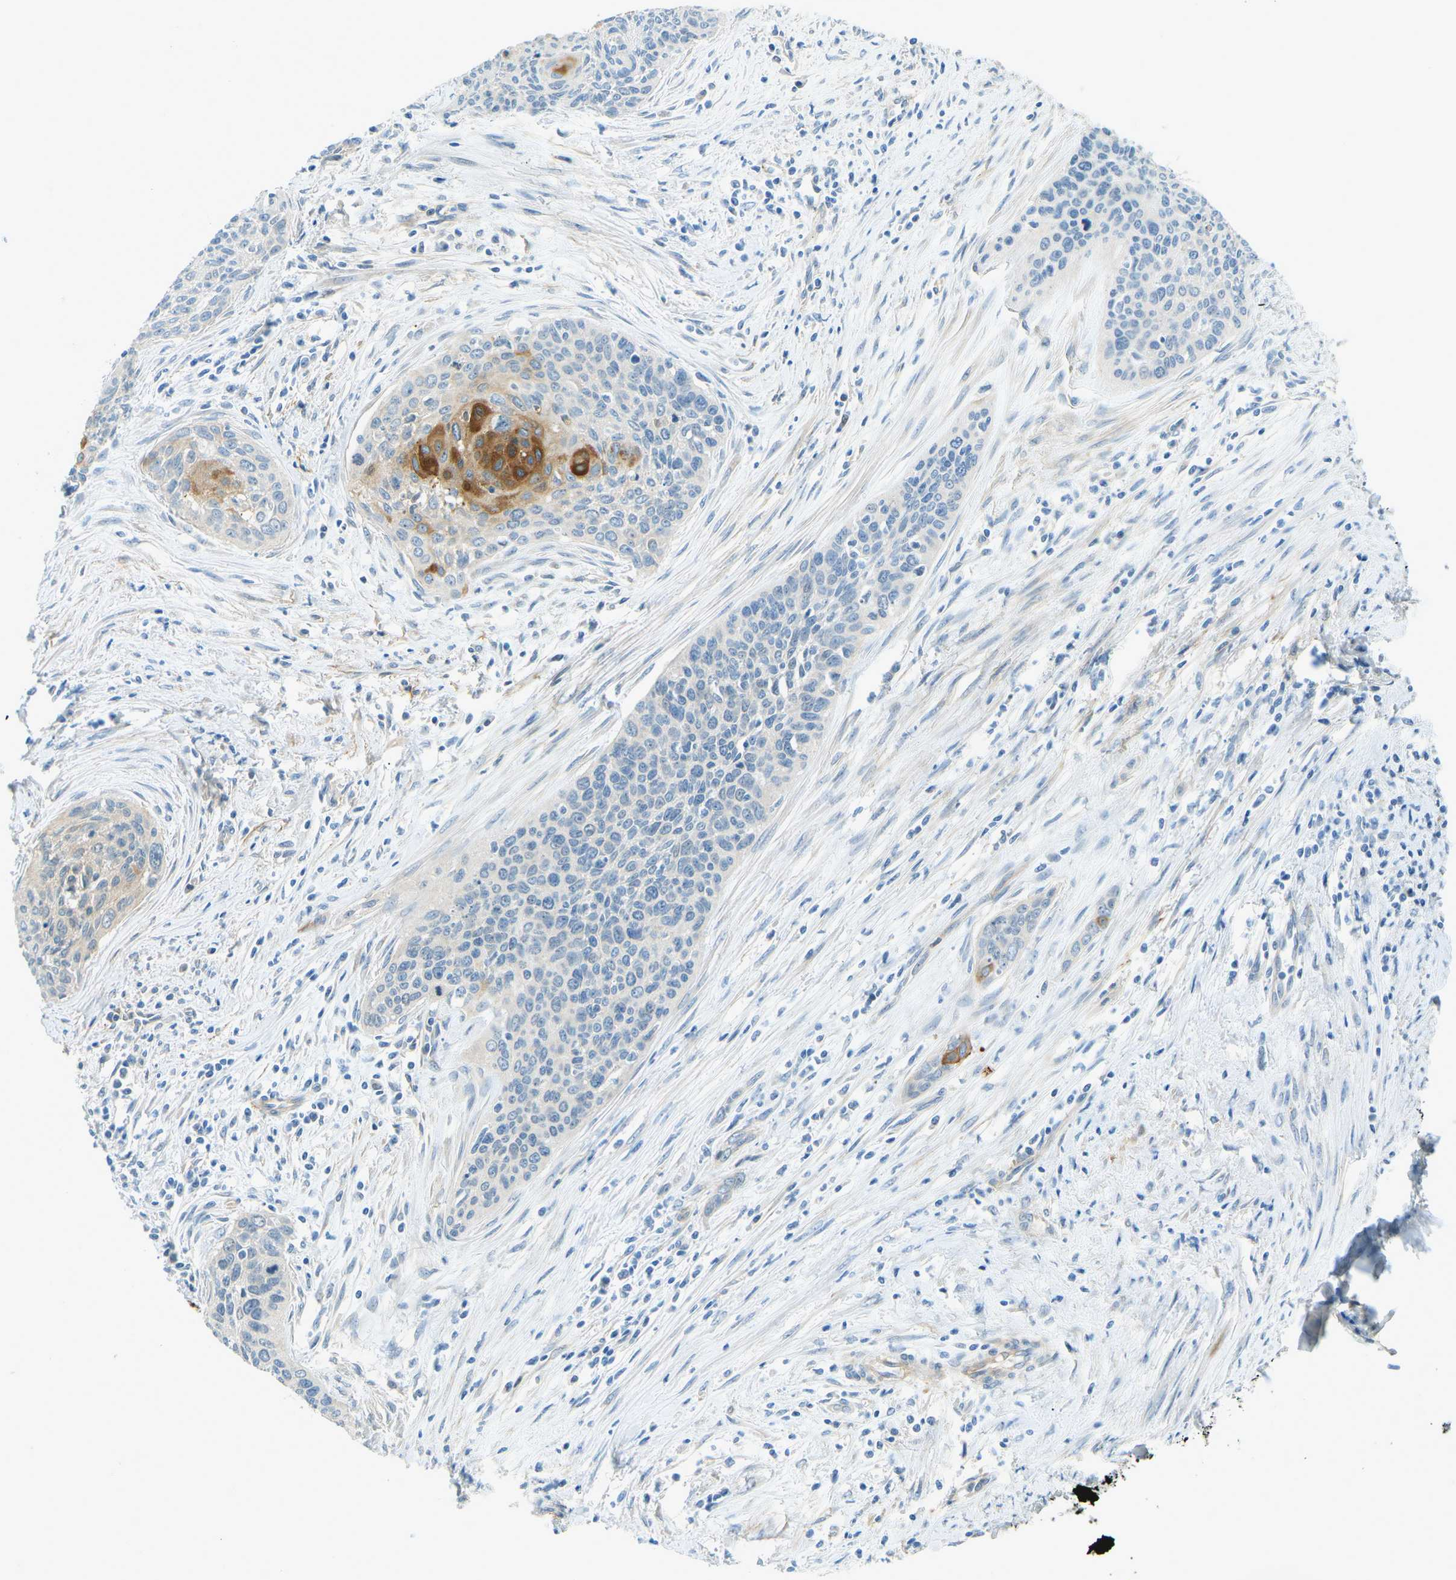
{"staining": {"intensity": "strong", "quantity": "<25%", "location": "cytoplasmic/membranous"}, "tissue": "cervical cancer", "cell_type": "Tumor cells", "image_type": "cancer", "snomed": [{"axis": "morphology", "description": "Squamous cell carcinoma, NOS"}, {"axis": "topography", "description": "Cervix"}], "caption": "Human cervical cancer stained with a protein marker displays strong staining in tumor cells.", "gene": "ZNF367", "patient": {"sex": "female", "age": 55}}